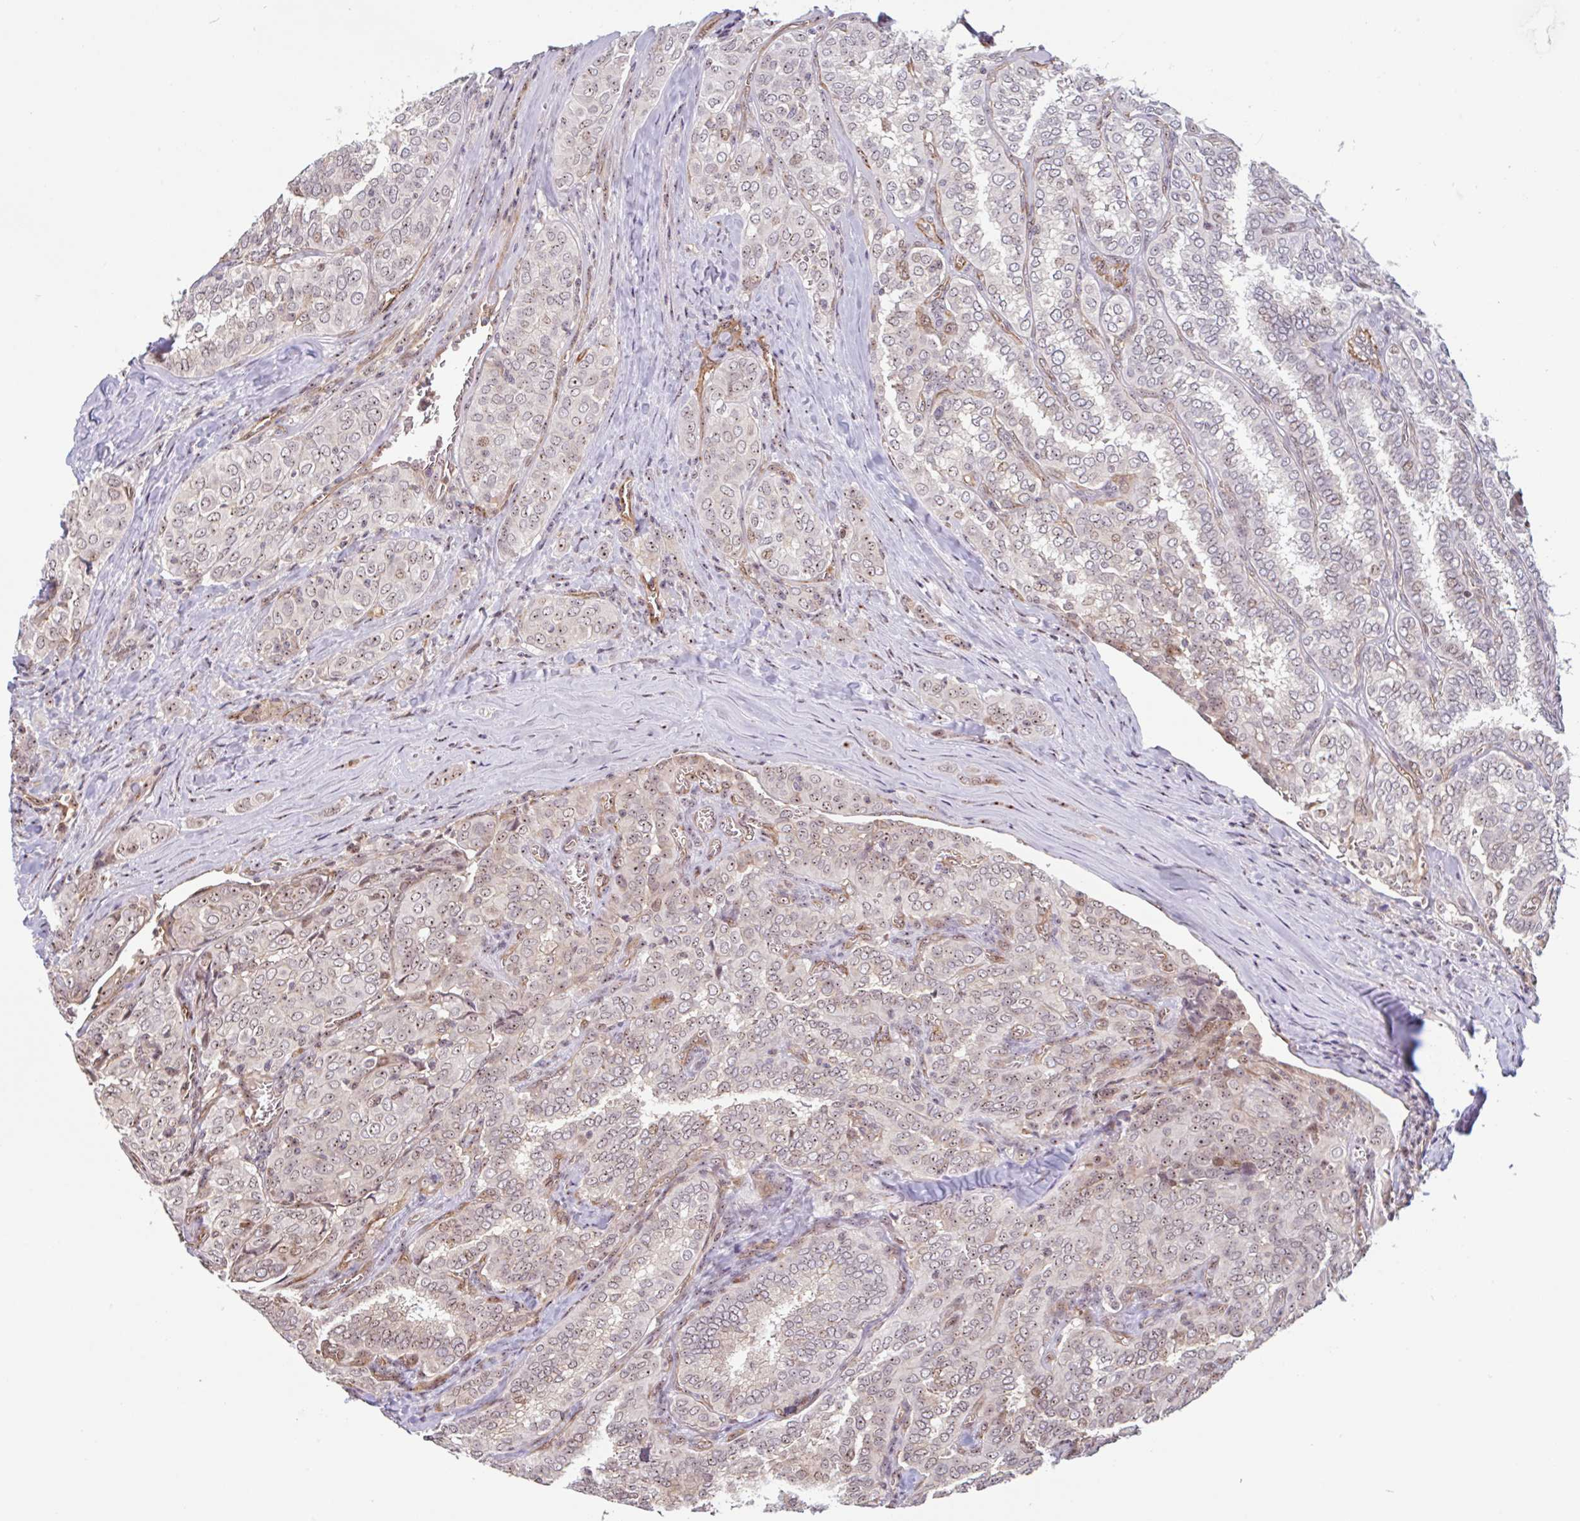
{"staining": {"intensity": "moderate", "quantity": "<25%", "location": "nuclear"}, "tissue": "thyroid cancer", "cell_type": "Tumor cells", "image_type": "cancer", "snomed": [{"axis": "morphology", "description": "Papillary adenocarcinoma, NOS"}, {"axis": "topography", "description": "Thyroid gland"}], "caption": "An image of human thyroid cancer (papillary adenocarcinoma) stained for a protein shows moderate nuclear brown staining in tumor cells.", "gene": "ZNF689", "patient": {"sex": "female", "age": 30}}